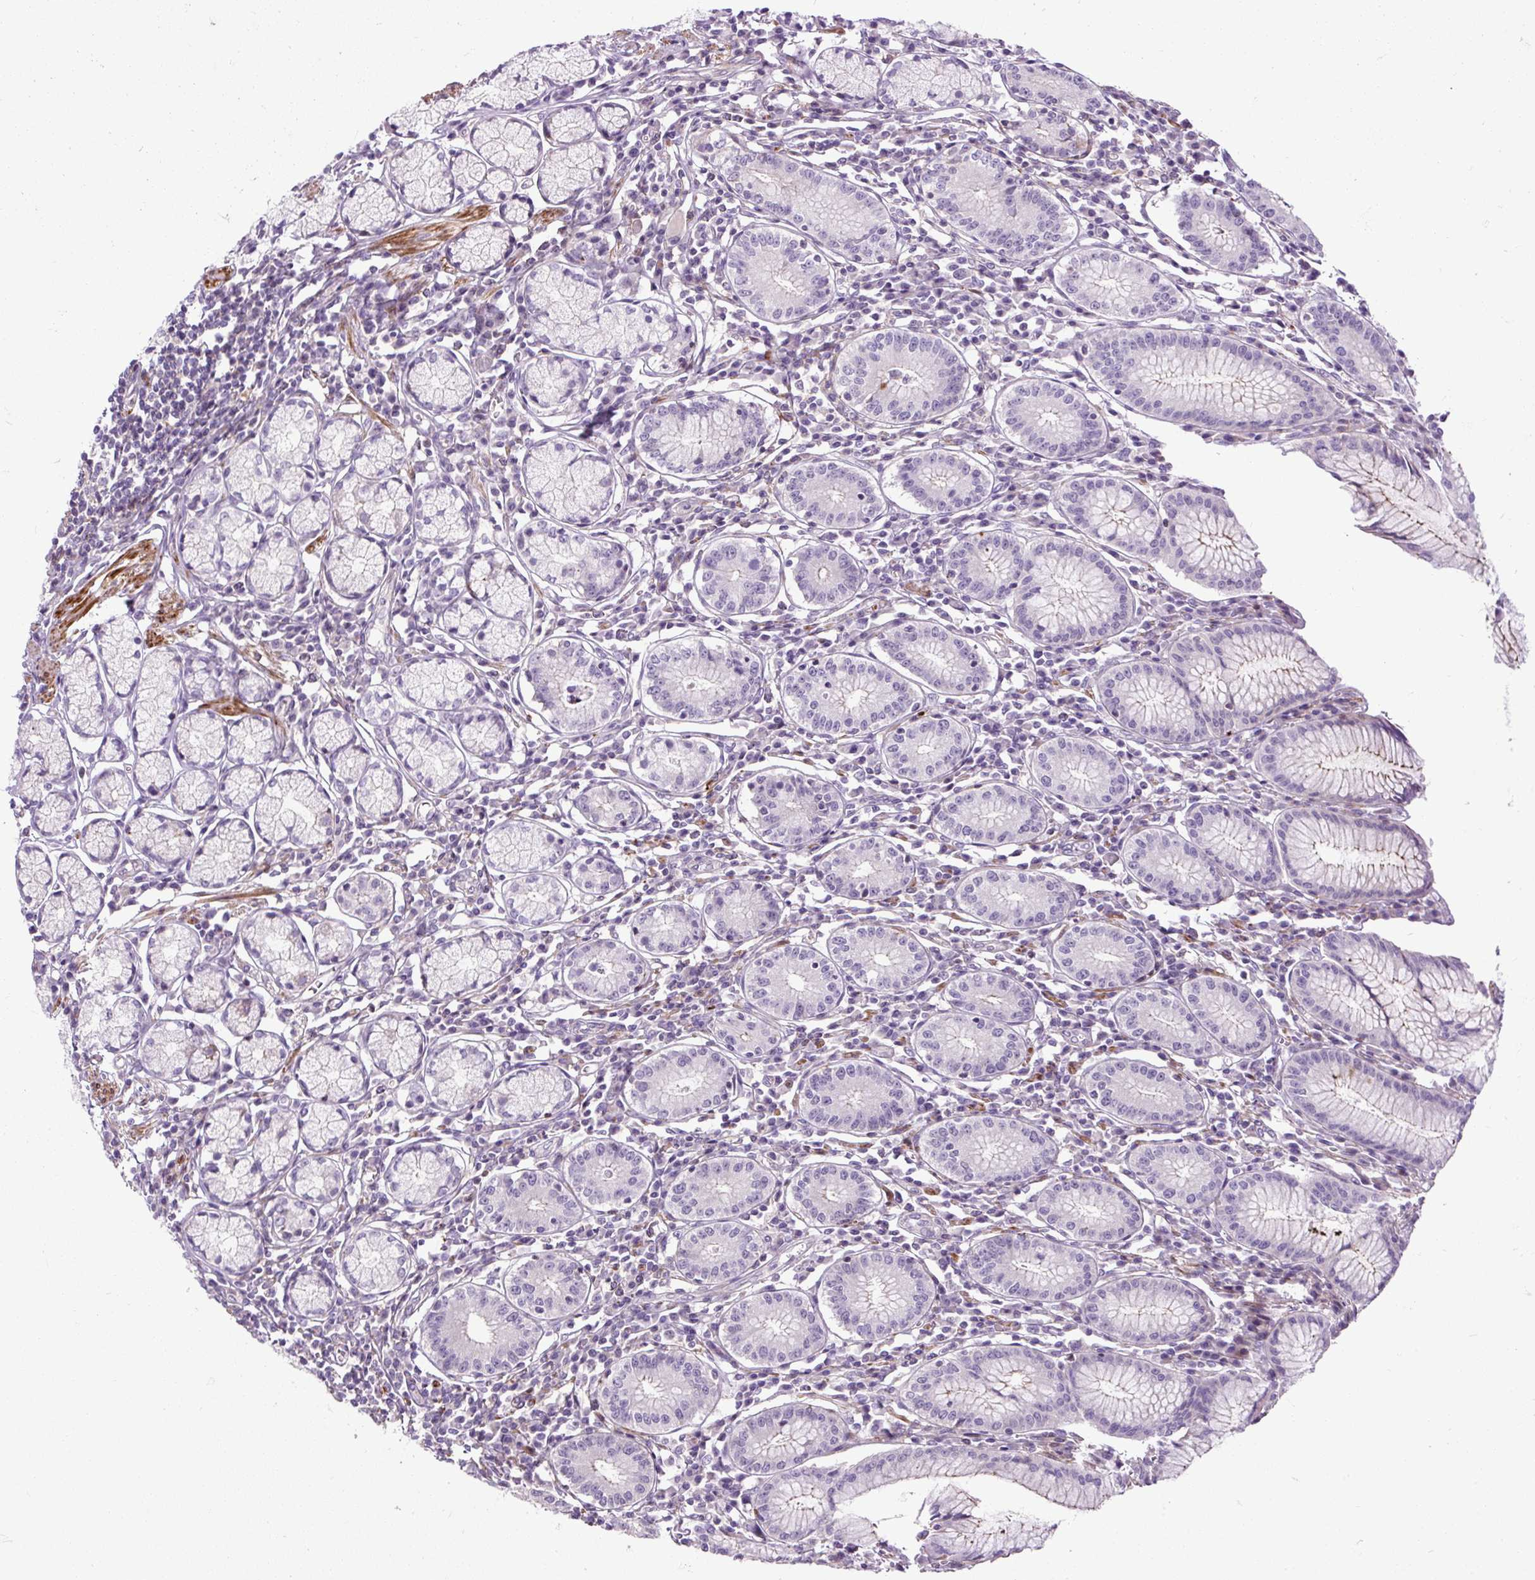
{"staining": {"intensity": "moderate", "quantity": "<25%", "location": "cytoplasmic/membranous"}, "tissue": "stomach", "cell_type": "Glandular cells", "image_type": "normal", "snomed": [{"axis": "morphology", "description": "Normal tissue, NOS"}, {"axis": "topography", "description": "Stomach"}], "caption": "Protein staining by IHC shows moderate cytoplasmic/membranous staining in about <25% of glandular cells in unremarkable stomach. (DAB IHC, brown staining for protein, blue staining for nuclei).", "gene": "ZNF197", "patient": {"sex": "male", "age": 55}}